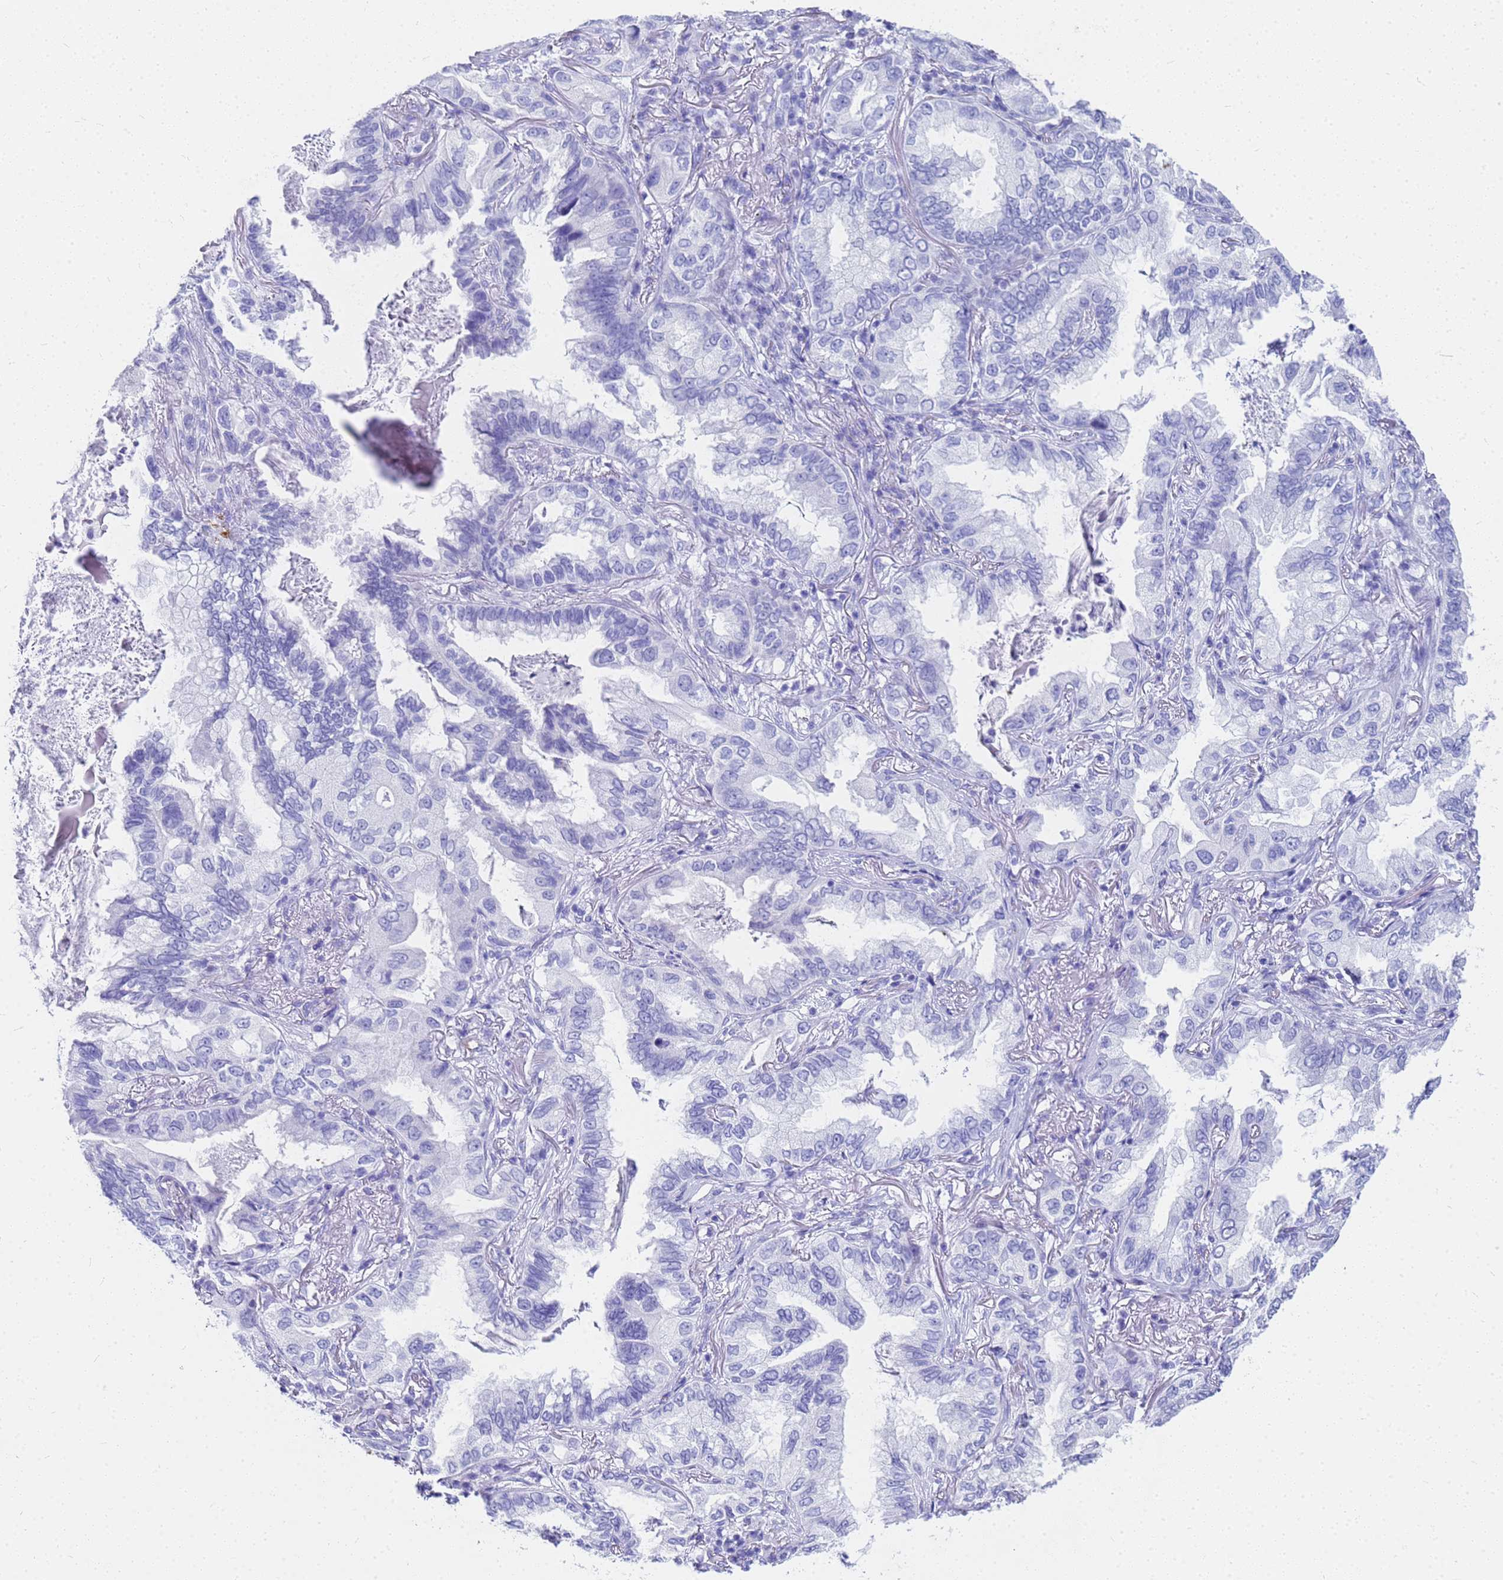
{"staining": {"intensity": "negative", "quantity": "none", "location": "none"}, "tissue": "lung cancer", "cell_type": "Tumor cells", "image_type": "cancer", "snomed": [{"axis": "morphology", "description": "Adenocarcinoma, NOS"}, {"axis": "topography", "description": "Lung"}], "caption": "Lung adenocarcinoma was stained to show a protein in brown. There is no significant positivity in tumor cells.", "gene": "CKB", "patient": {"sex": "female", "age": 69}}